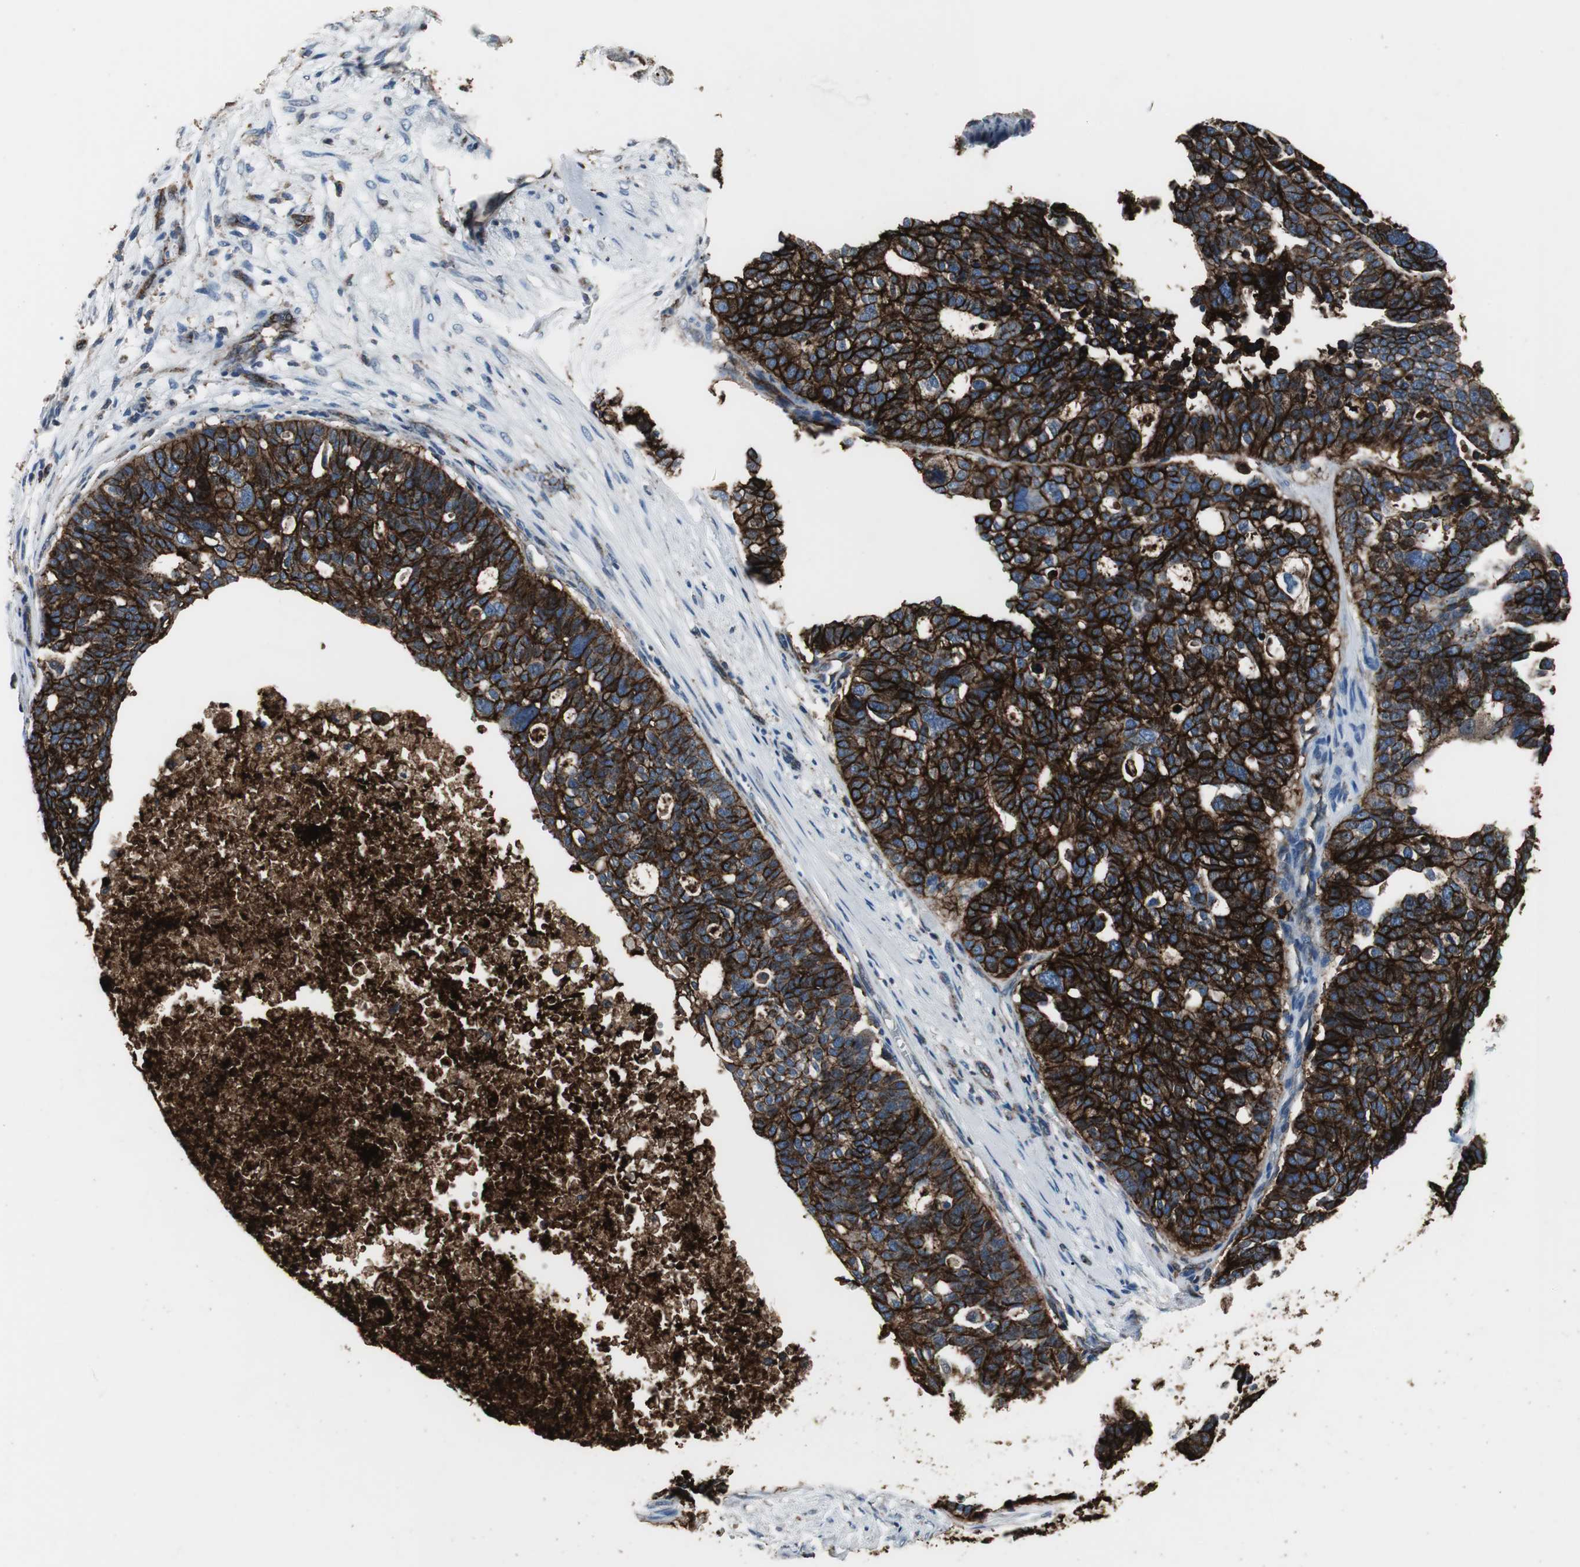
{"staining": {"intensity": "strong", "quantity": ">75%", "location": "cytoplasmic/membranous"}, "tissue": "ovarian cancer", "cell_type": "Tumor cells", "image_type": "cancer", "snomed": [{"axis": "morphology", "description": "Cystadenocarcinoma, serous, NOS"}, {"axis": "topography", "description": "Ovary"}], "caption": "Serous cystadenocarcinoma (ovarian) stained for a protein (brown) shows strong cytoplasmic/membranous positive staining in about >75% of tumor cells.", "gene": "F11R", "patient": {"sex": "female", "age": 59}}